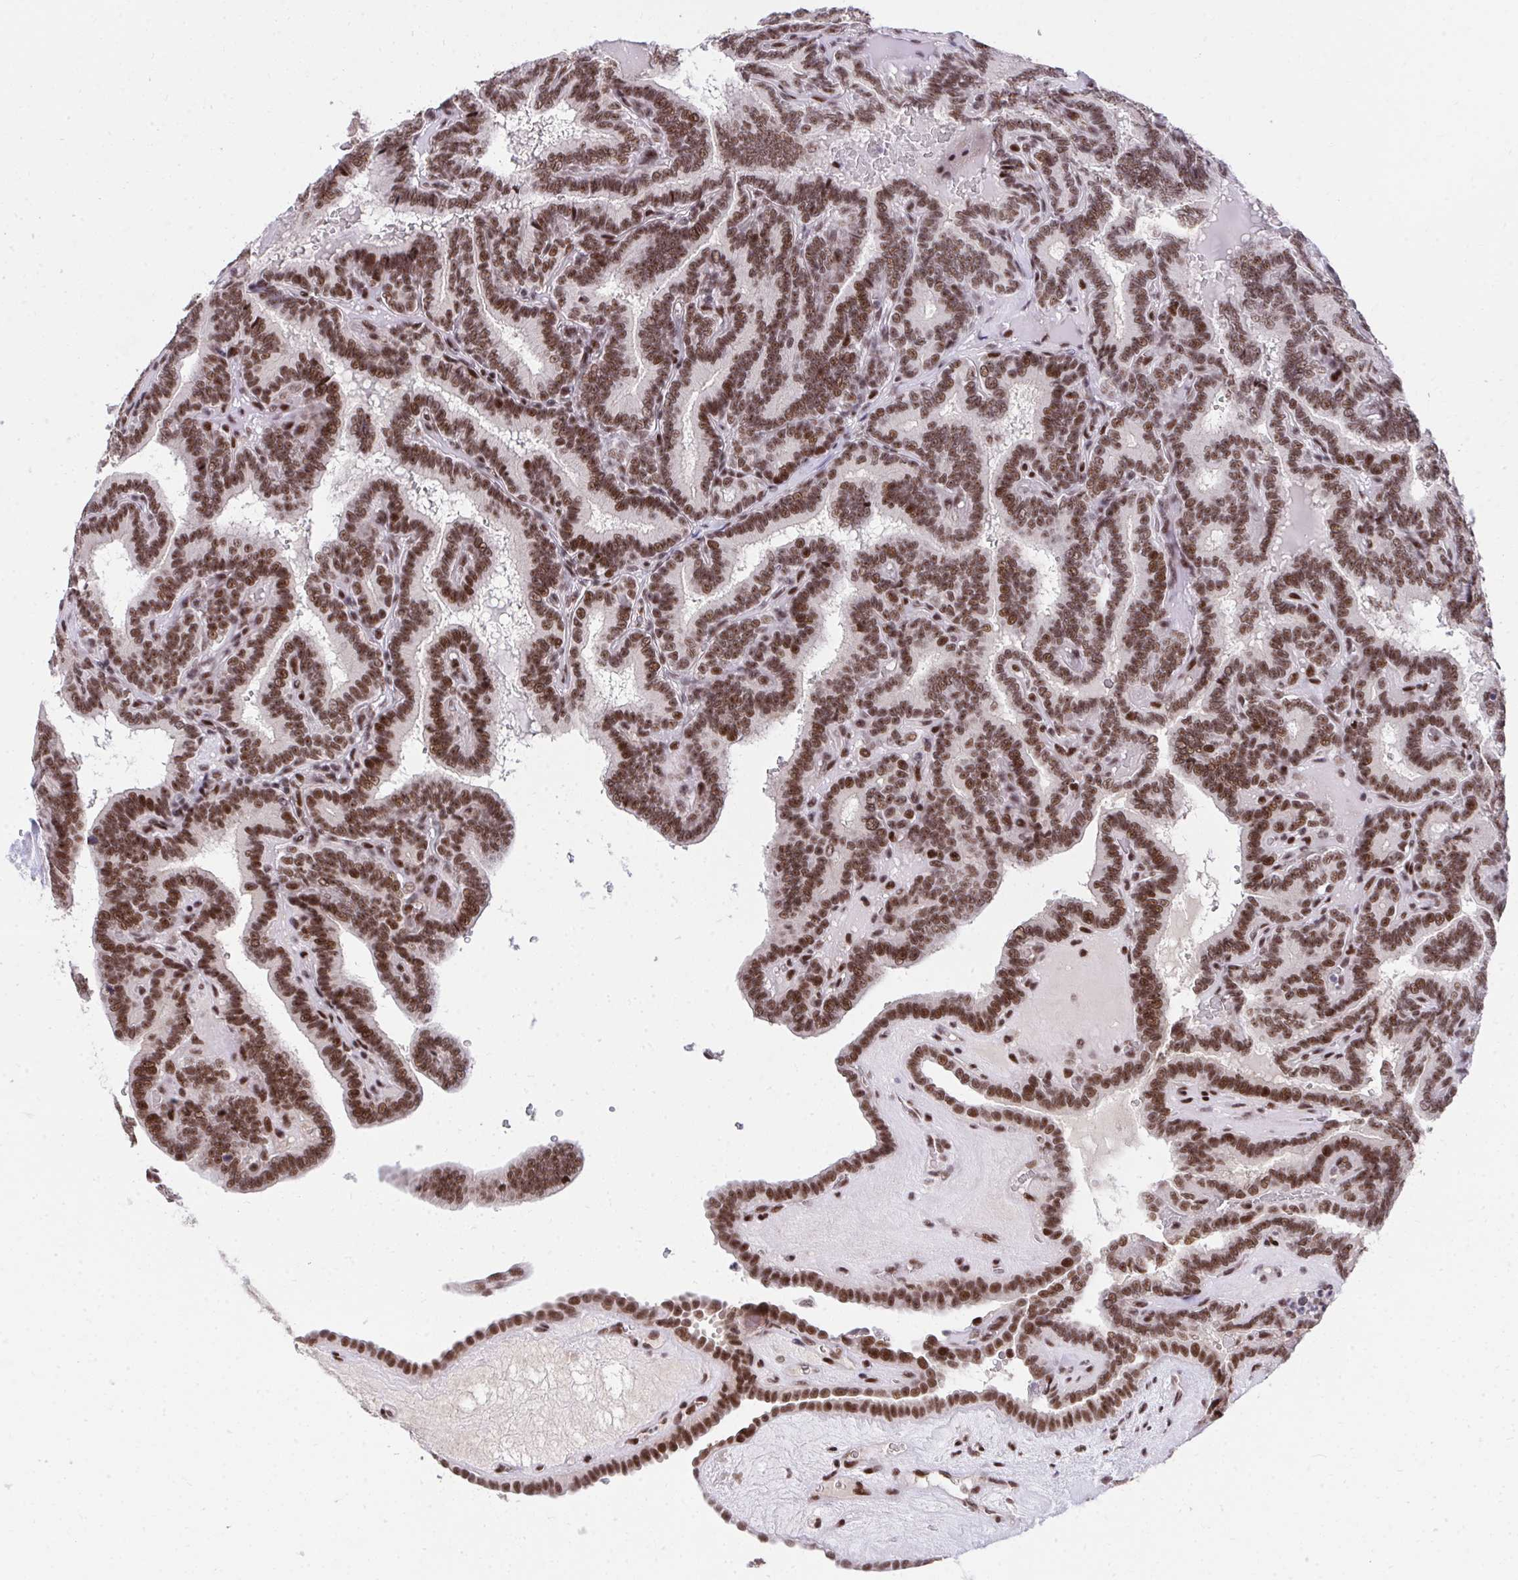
{"staining": {"intensity": "moderate", "quantity": ">75%", "location": "nuclear"}, "tissue": "thyroid cancer", "cell_type": "Tumor cells", "image_type": "cancer", "snomed": [{"axis": "morphology", "description": "Papillary adenocarcinoma, NOS"}, {"axis": "topography", "description": "Thyroid gland"}], "caption": "Thyroid cancer was stained to show a protein in brown. There is medium levels of moderate nuclear staining in about >75% of tumor cells.", "gene": "SYNE4", "patient": {"sex": "female", "age": 21}}